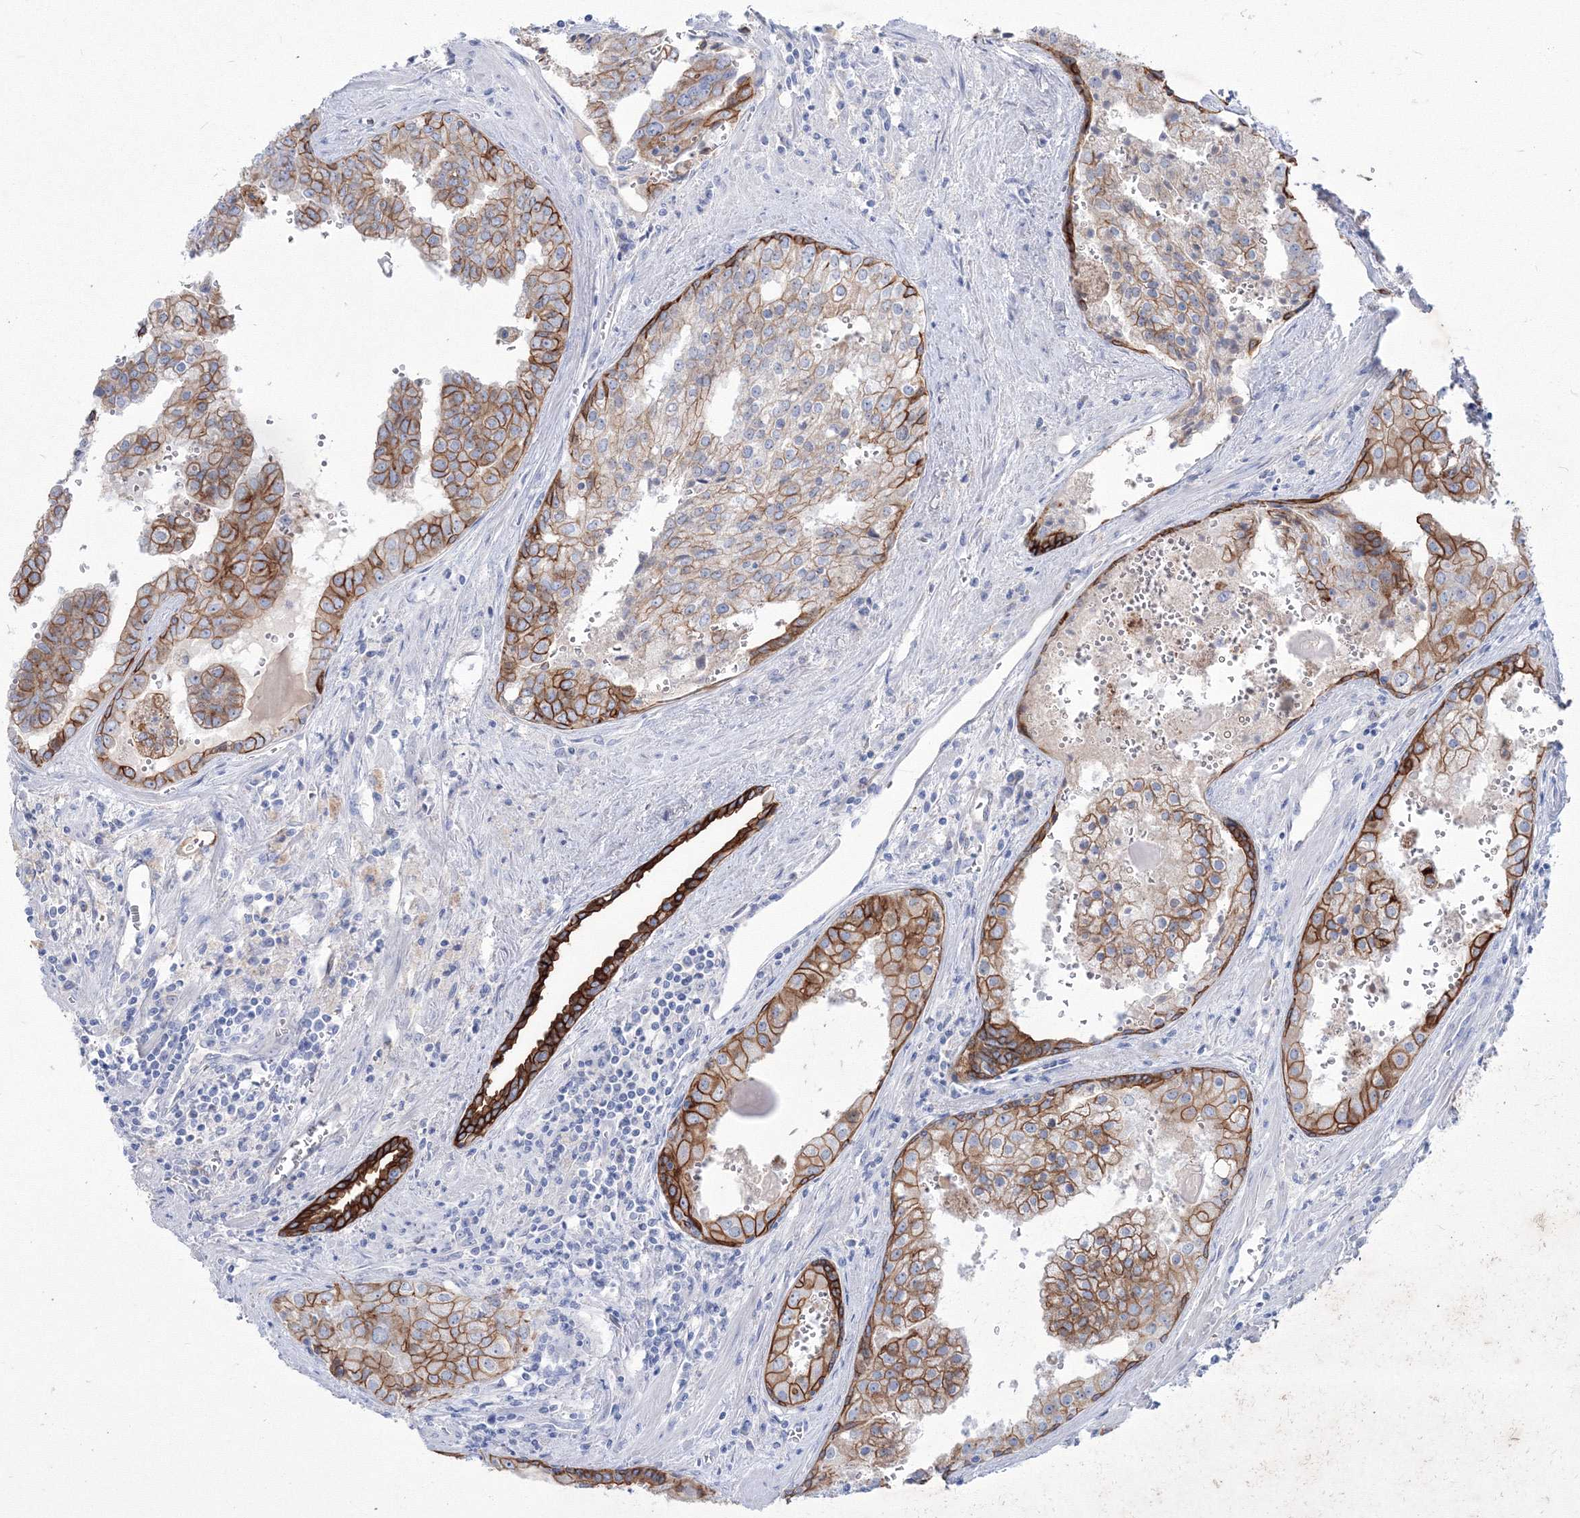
{"staining": {"intensity": "moderate", "quantity": "25%-75%", "location": "cytoplasmic/membranous"}, "tissue": "prostate cancer", "cell_type": "Tumor cells", "image_type": "cancer", "snomed": [{"axis": "morphology", "description": "Adenocarcinoma, High grade"}, {"axis": "topography", "description": "Prostate"}], "caption": "A micrograph of human prostate high-grade adenocarcinoma stained for a protein shows moderate cytoplasmic/membranous brown staining in tumor cells.", "gene": "TMEM139", "patient": {"sex": "male", "age": 68}}